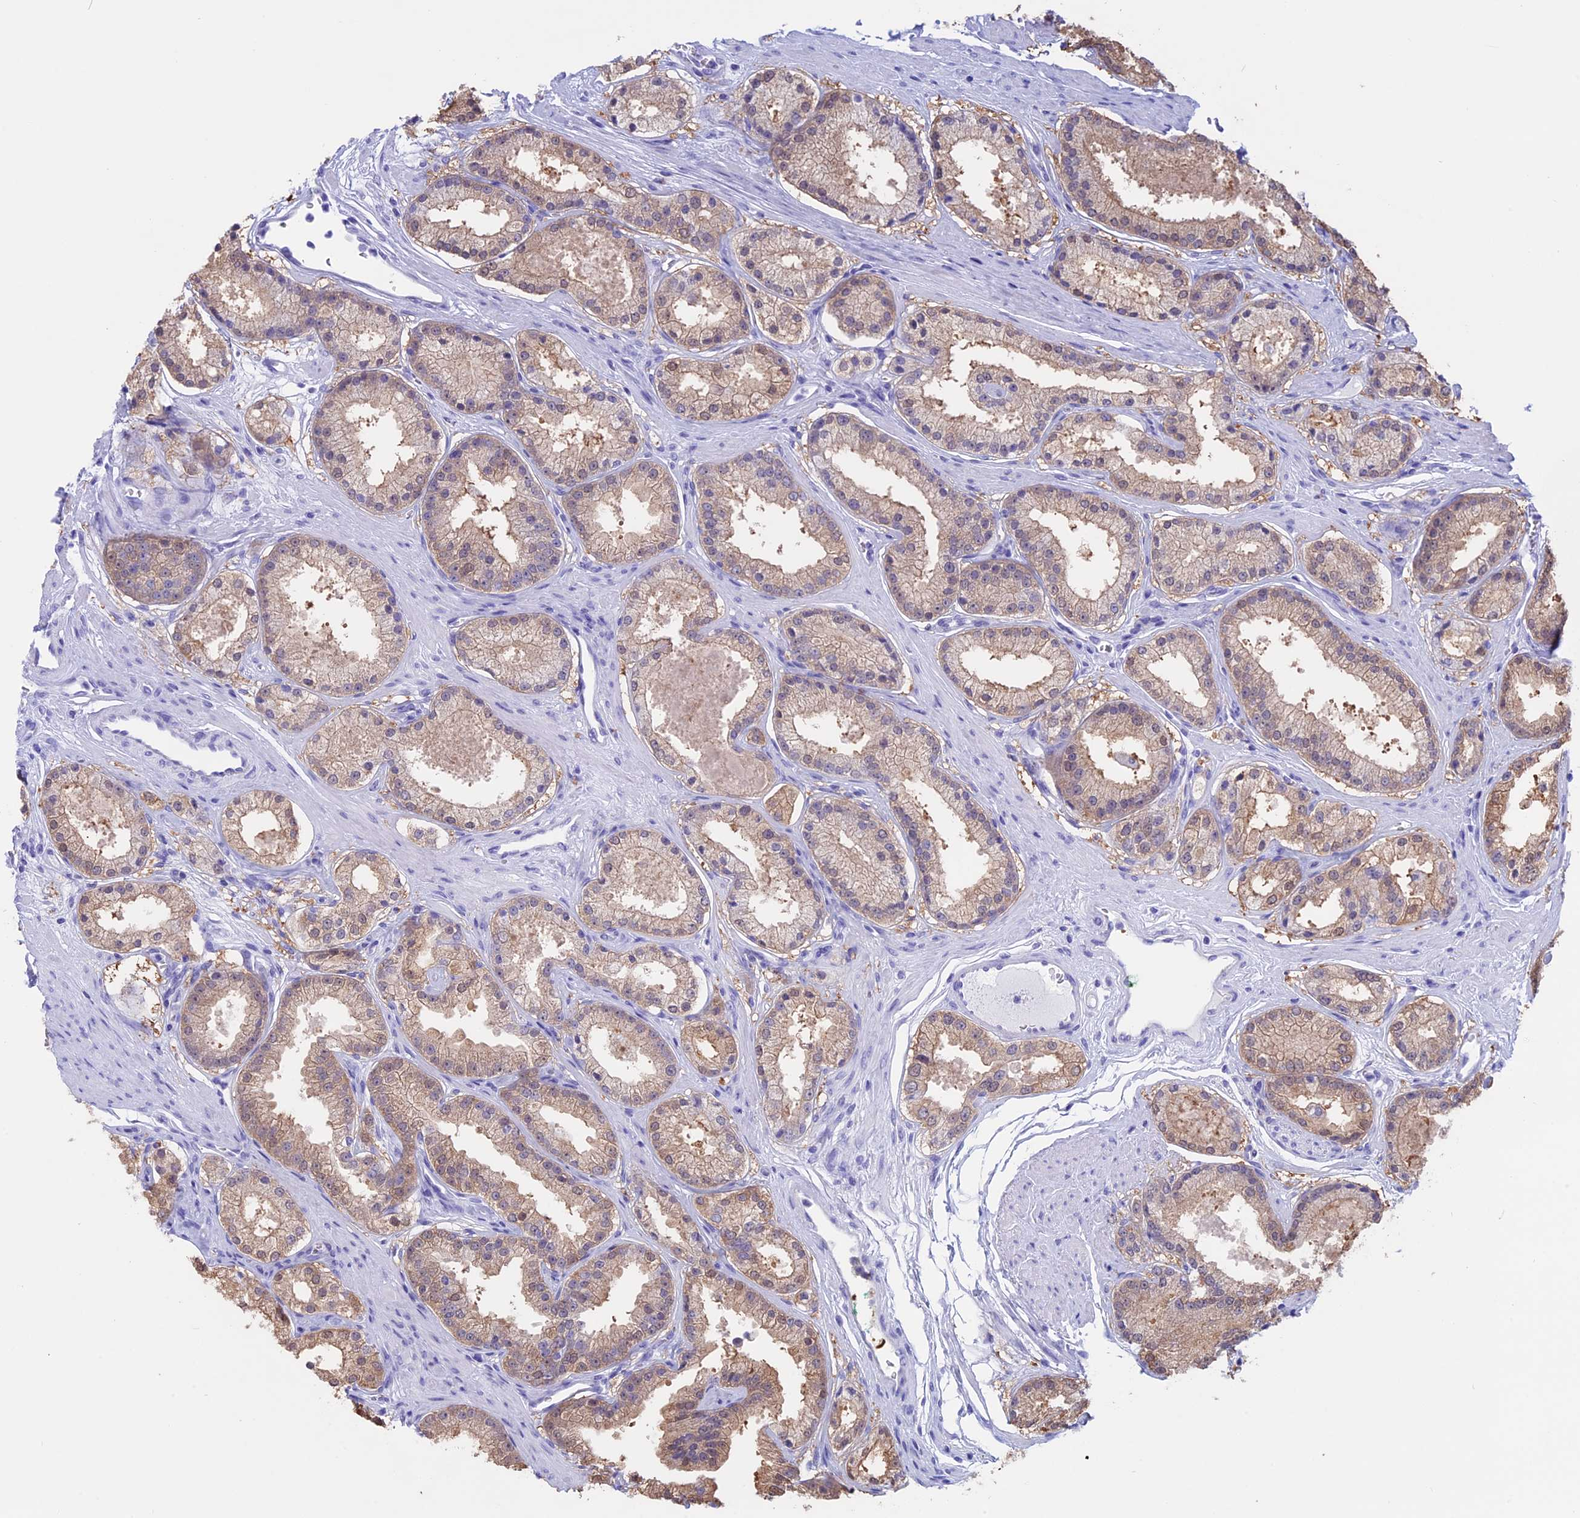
{"staining": {"intensity": "moderate", "quantity": "25%-75%", "location": "cytoplasmic/membranous"}, "tissue": "prostate cancer", "cell_type": "Tumor cells", "image_type": "cancer", "snomed": [{"axis": "morphology", "description": "Adenocarcinoma, Low grade"}, {"axis": "topography", "description": "Prostate"}], "caption": "A medium amount of moderate cytoplasmic/membranous staining is identified in about 25%-75% of tumor cells in adenocarcinoma (low-grade) (prostate) tissue. (IHC, brightfield microscopy, high magnification).", "gene": "LHFPL2", "patient": {"sex": "male", "age": 59}}